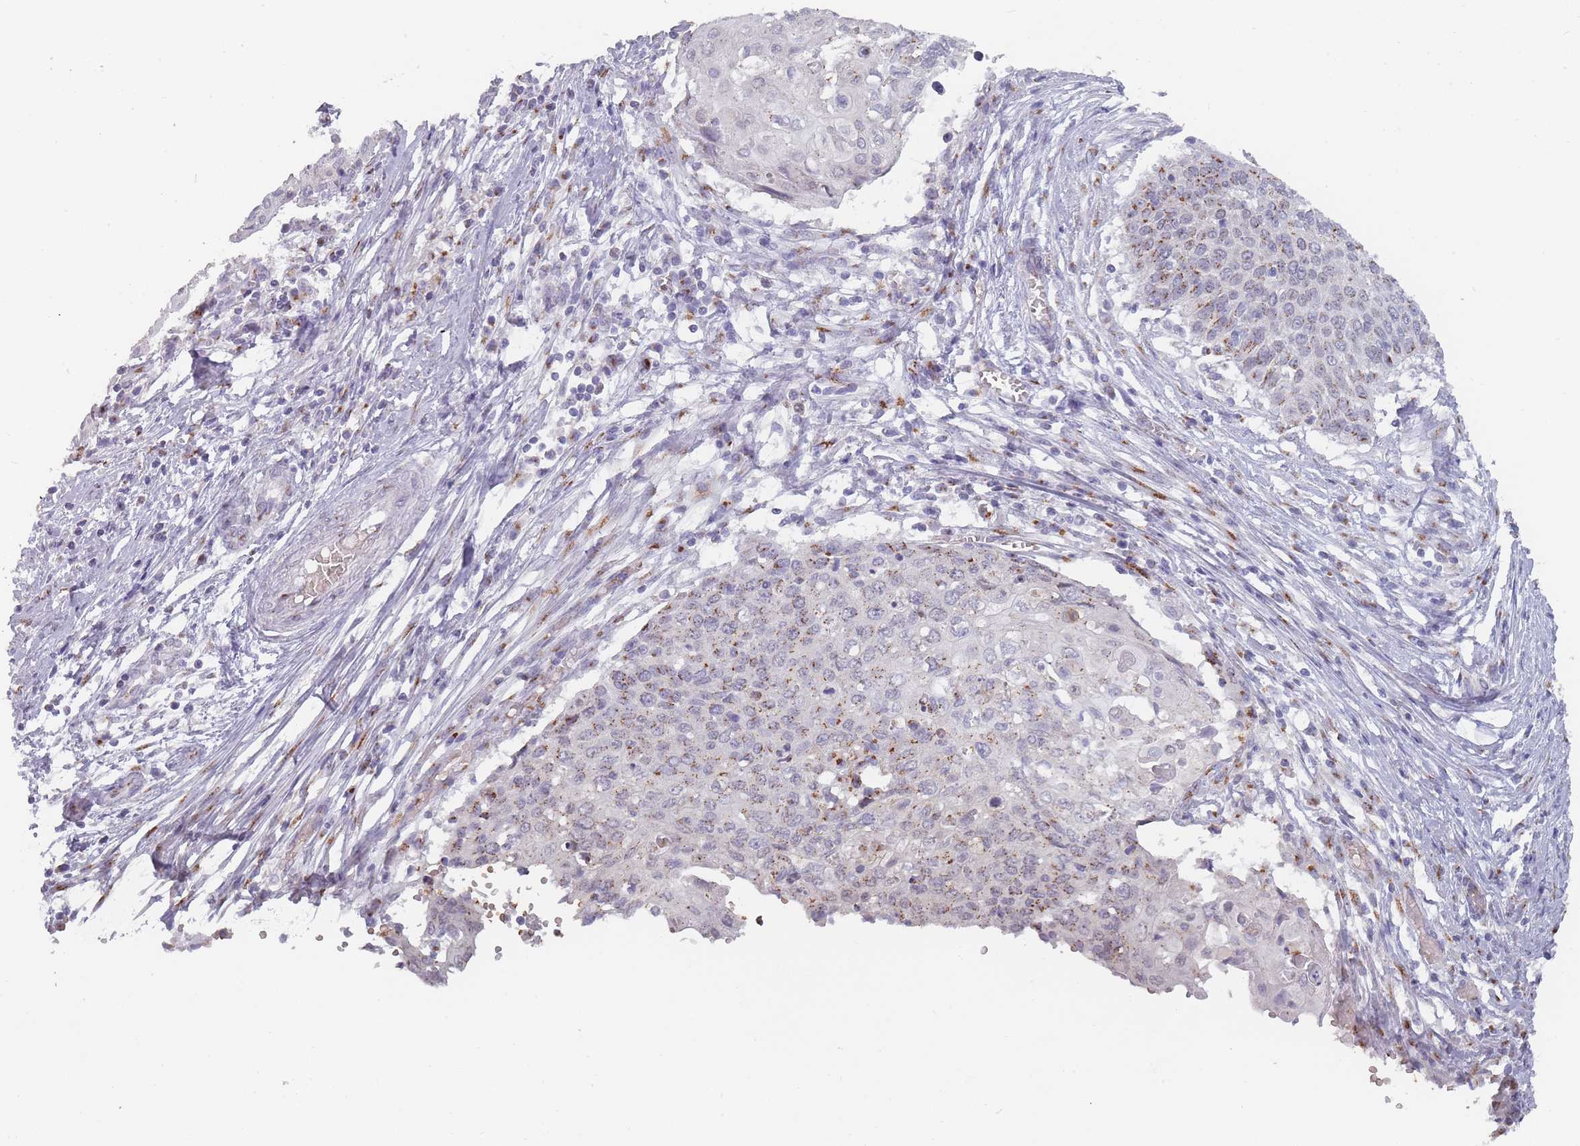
{"staining": {"intensity": "moderate", "quantity": ">75%", "location": "cytoplasmic/membranous"}, "tissue": "cervical cancer", "cell_type": "Tumor cells", "image_type": "cancer", "snomed": [{"axis": "morphology", "description": "Squamous cell carcinoma, NOS"}, {"axis": "topography", "description": "Cervix"}], "caption": "Human cervical cancer stained with a protein marker exhibits moderate staining in tumor cells.", "gene": "MAN1B1", "patient": {"sex": "female", "age": 39}}